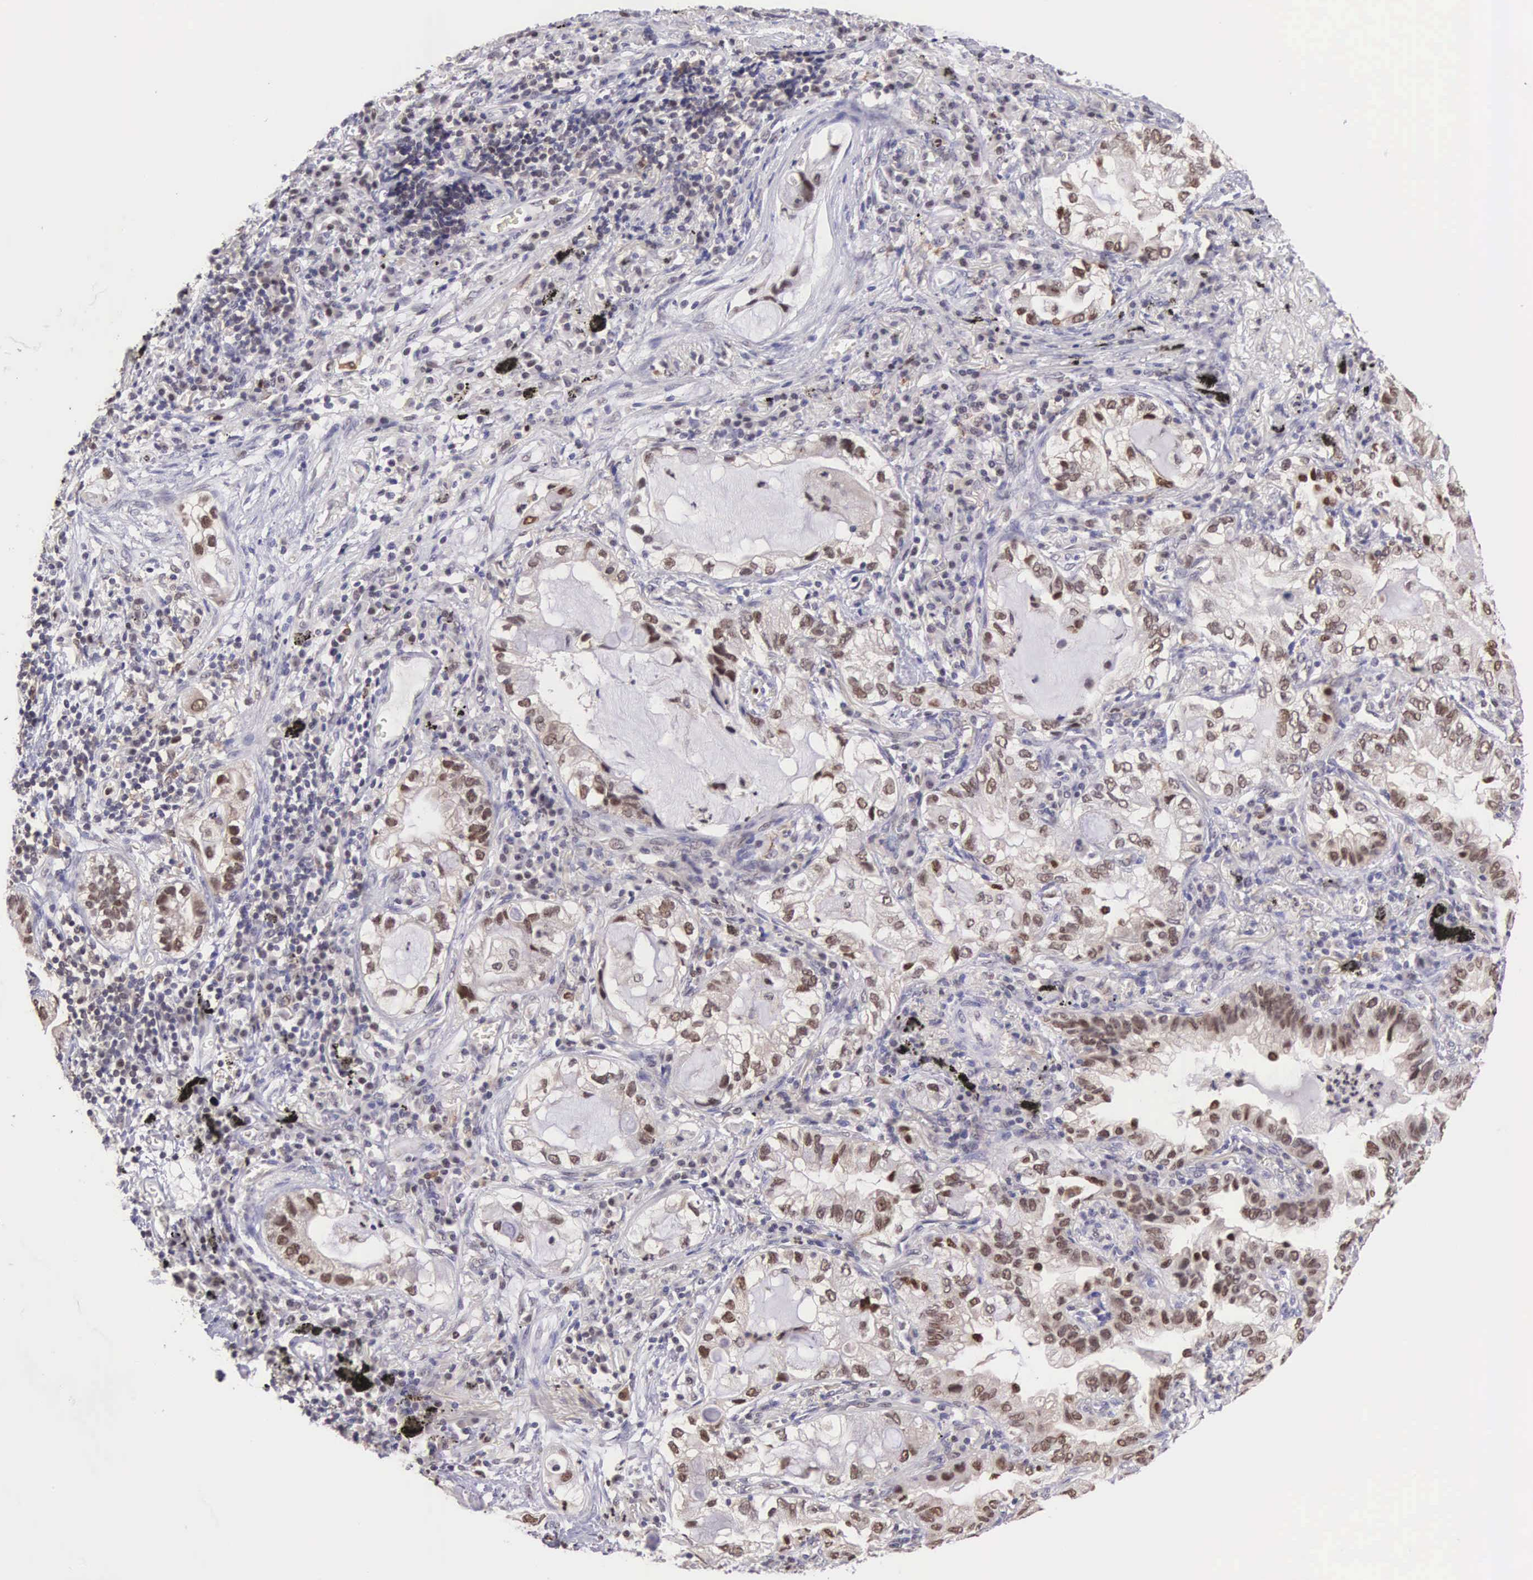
{"staining": {"intensity": "weak", "quantity": ">75%", "location": "nuclear"}, "tissue": "lung cancer", "cell_type": "Tumor cells", "image_type": "cancer", "snomed": [{"axis": "morphology", "description": "Adenocarcinoma, NOS"}, {"axis": "topography", "description": "Lung"}], "caption": "This is an image of immunohistochemistry staining of lung cancer (adenocarcinoma), which shows weak staining in the nuclear of tumor cells.", "gene": "GRK3", "patient": {"sex": "female", "age": 50}}